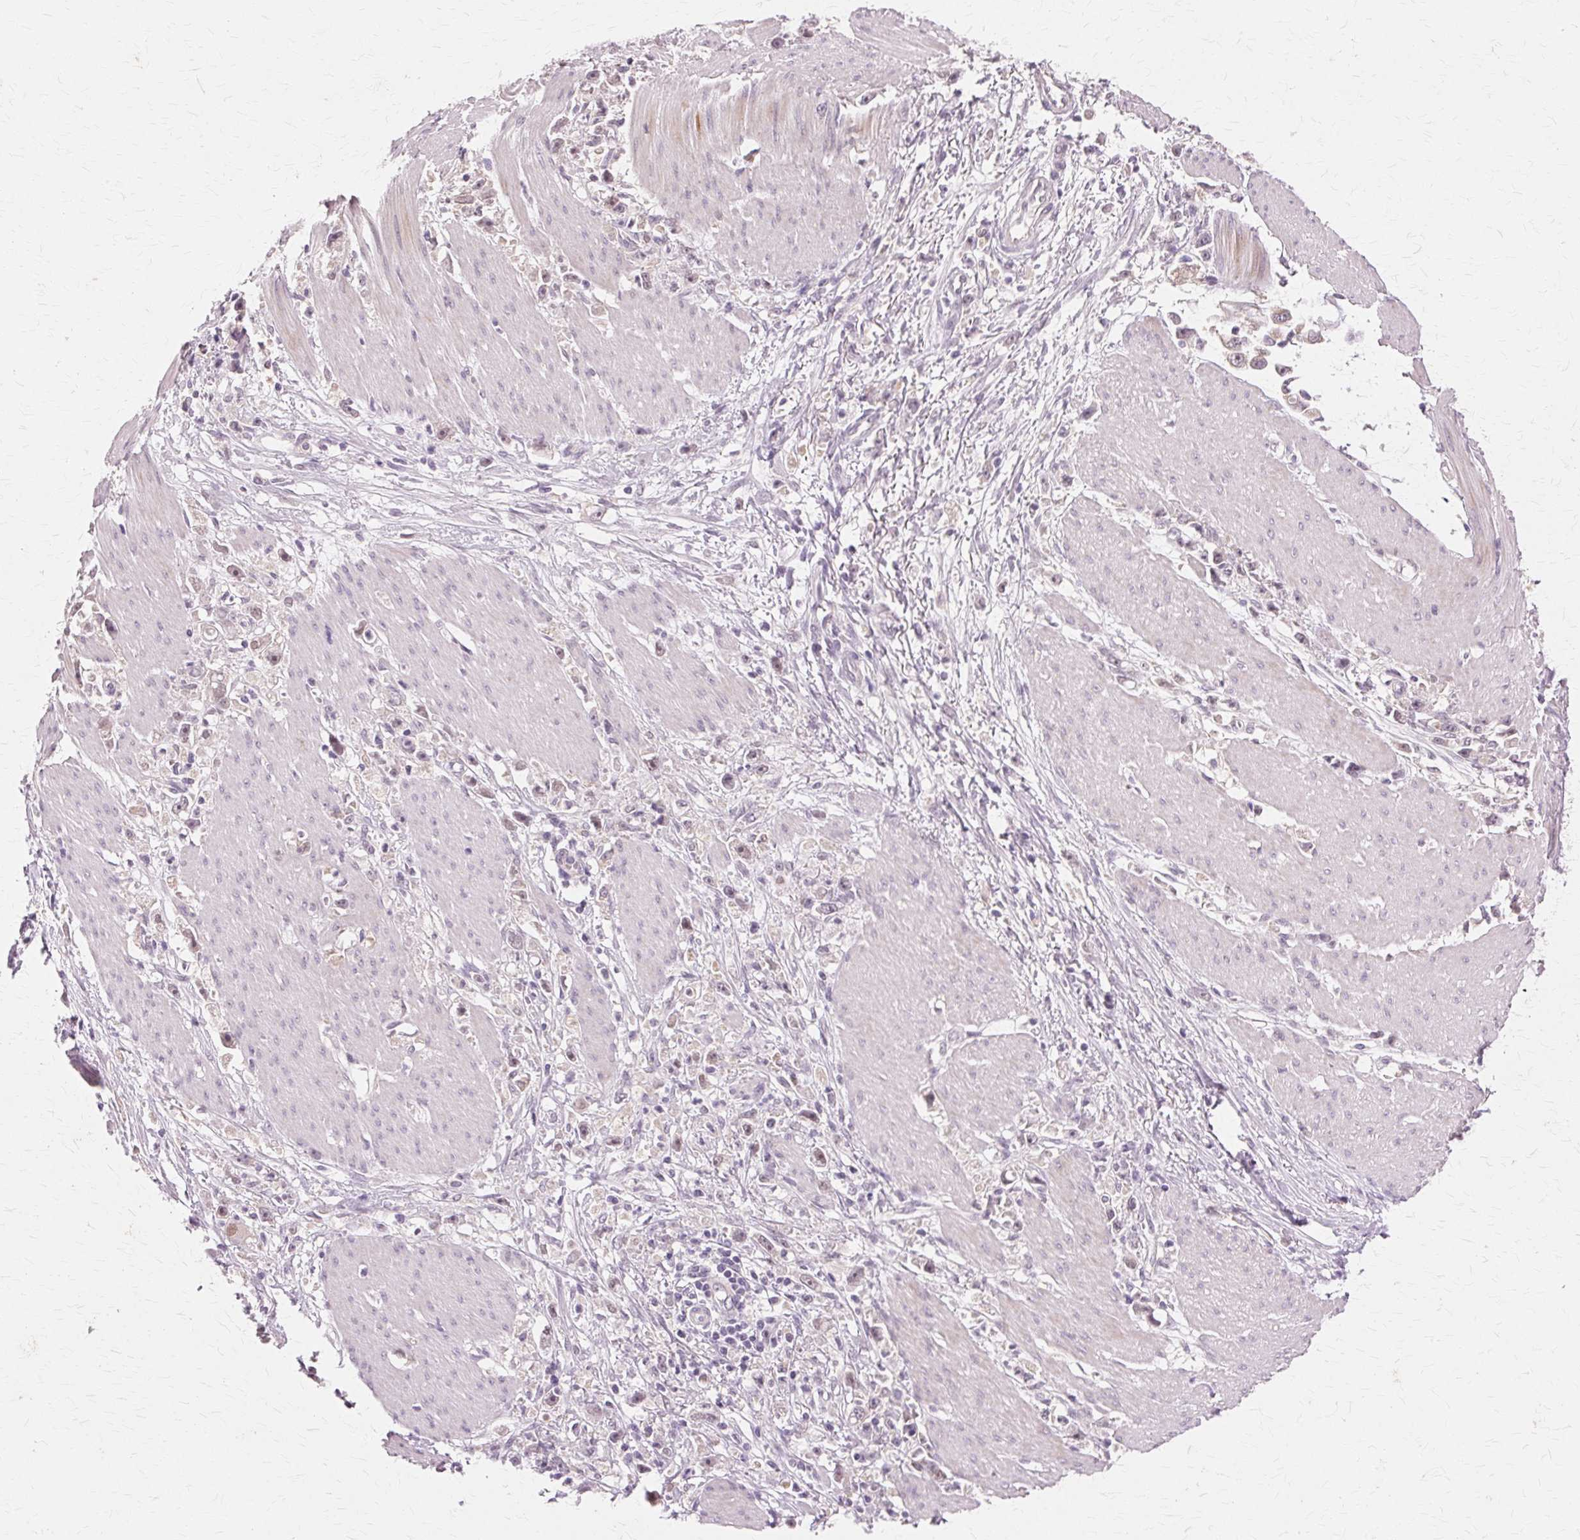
{"staining": {"intensity": "negative", "quantity": "none", "location": "none"}, "tissue": "stomach cancer", "cell_type": "Tumor cells", "image_type": "cancer", "snomed": [{"axis": "morphology", "description": "Adenocarcinoma, NOS"}, {"axis": "topography", "description": "Stomach"}], "caption": "This image is of stomach cancer stained with immunohistochemistry (IHC) to label a protein in brown with the nuclei are counter-stained blue. There is no staining in tumor cells.", "gene": "PRMT5", "patient": {"sex": "female", "age": 59}}